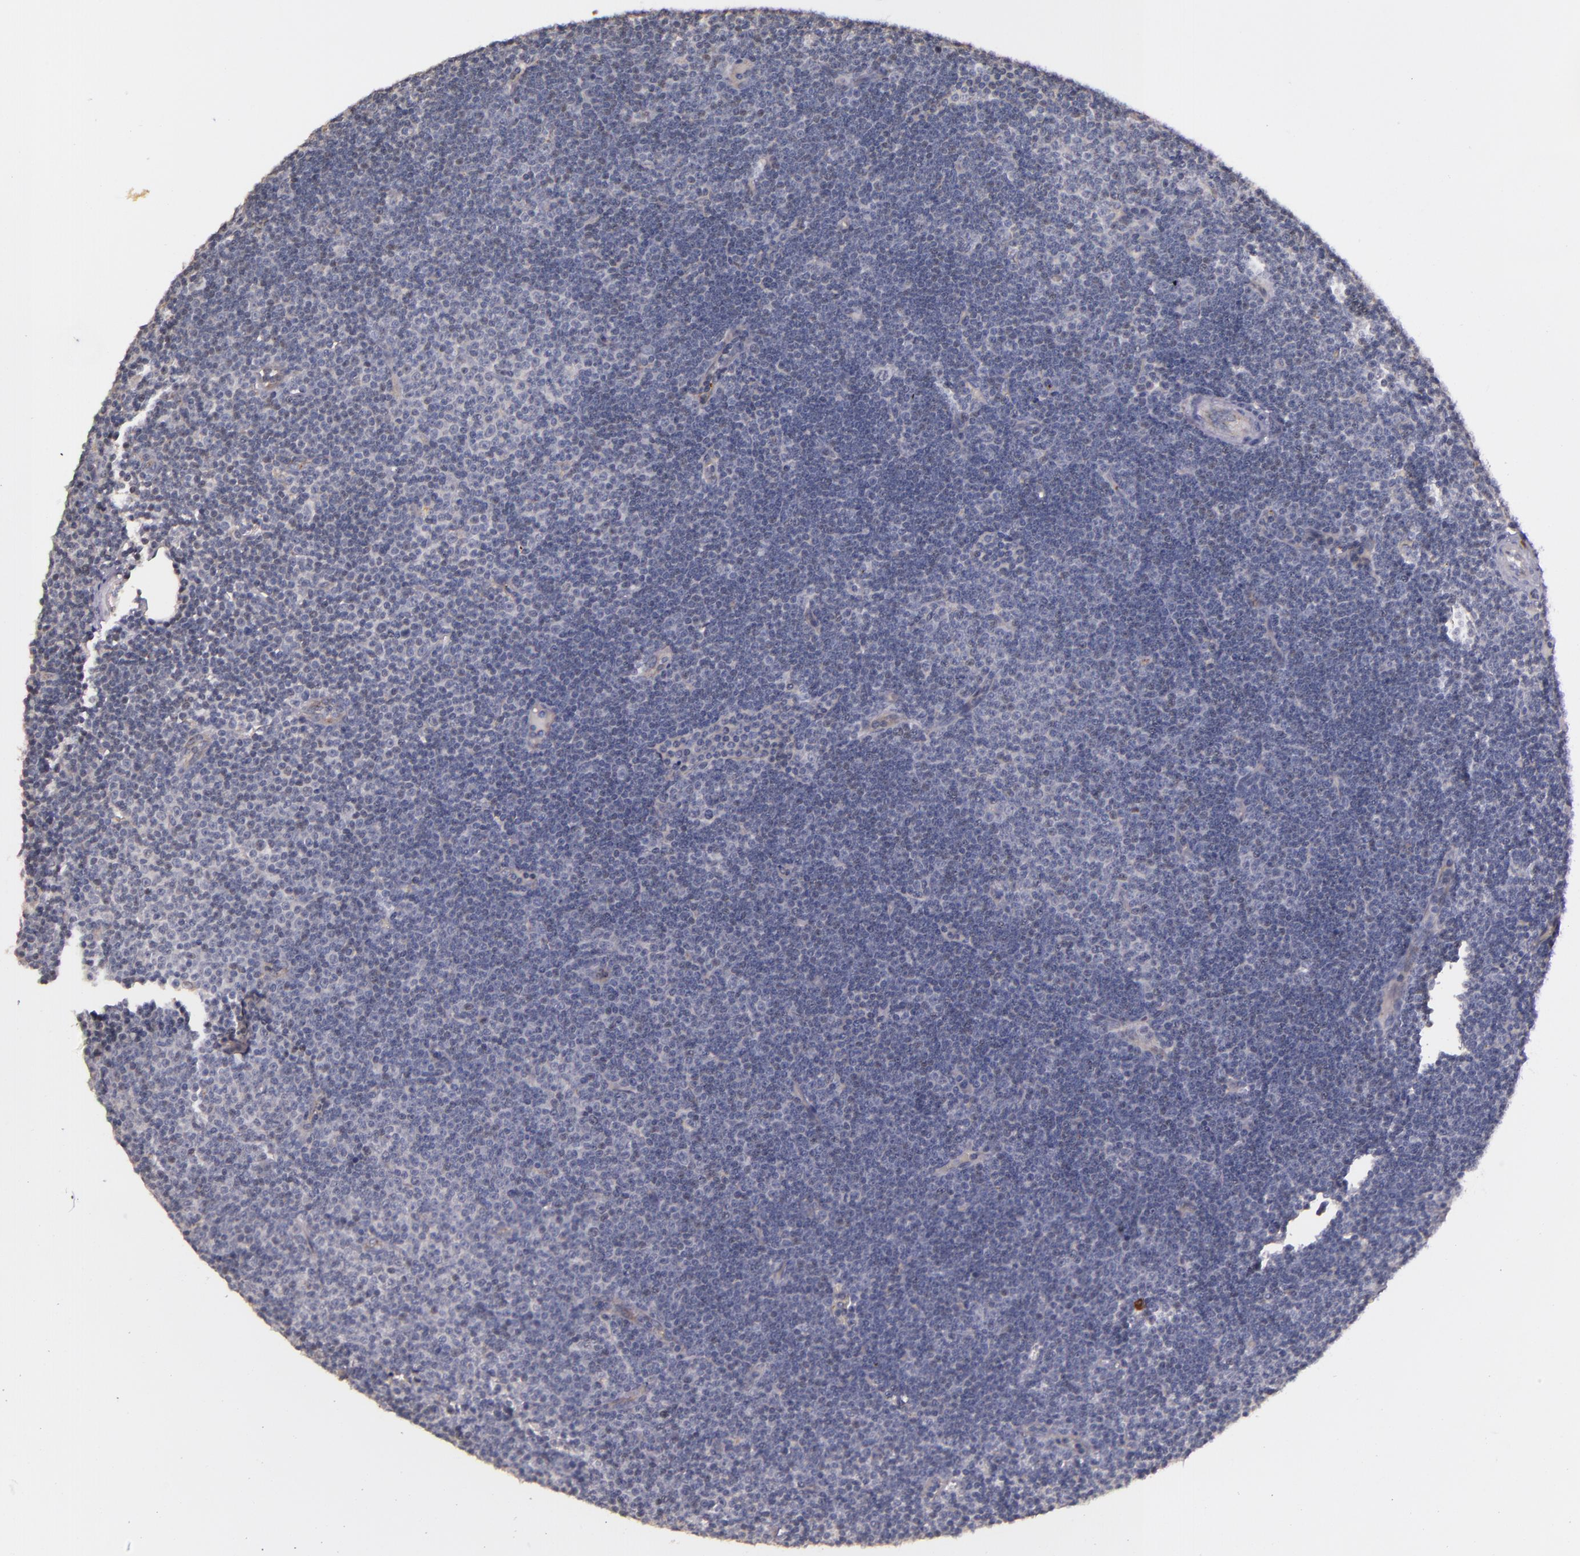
{"staining": {"intensity": "negative", "quantity": "none", "location": "none"}, "tissue": "lymphoma", "cell_type": "Tumor cells", "image_type": "cancer", "snomed": [{"axis": "morphology", "description": "Malignant lymphoma, non-Hodgkin's type, Low grade"}, {"axis": "topography", "description": "Lymph node"}], "caption": "A high-resolution histopathology image shows immunohistochemistry staining of lymphoma, which displays no significant expression in tumor cells. (DAB (3,3'-diaminobenzidine) immunohistochemistry with hematoxylin counter stain).", "gene": "SYTL4", "patient": {"sex": "male", "age": 57}}